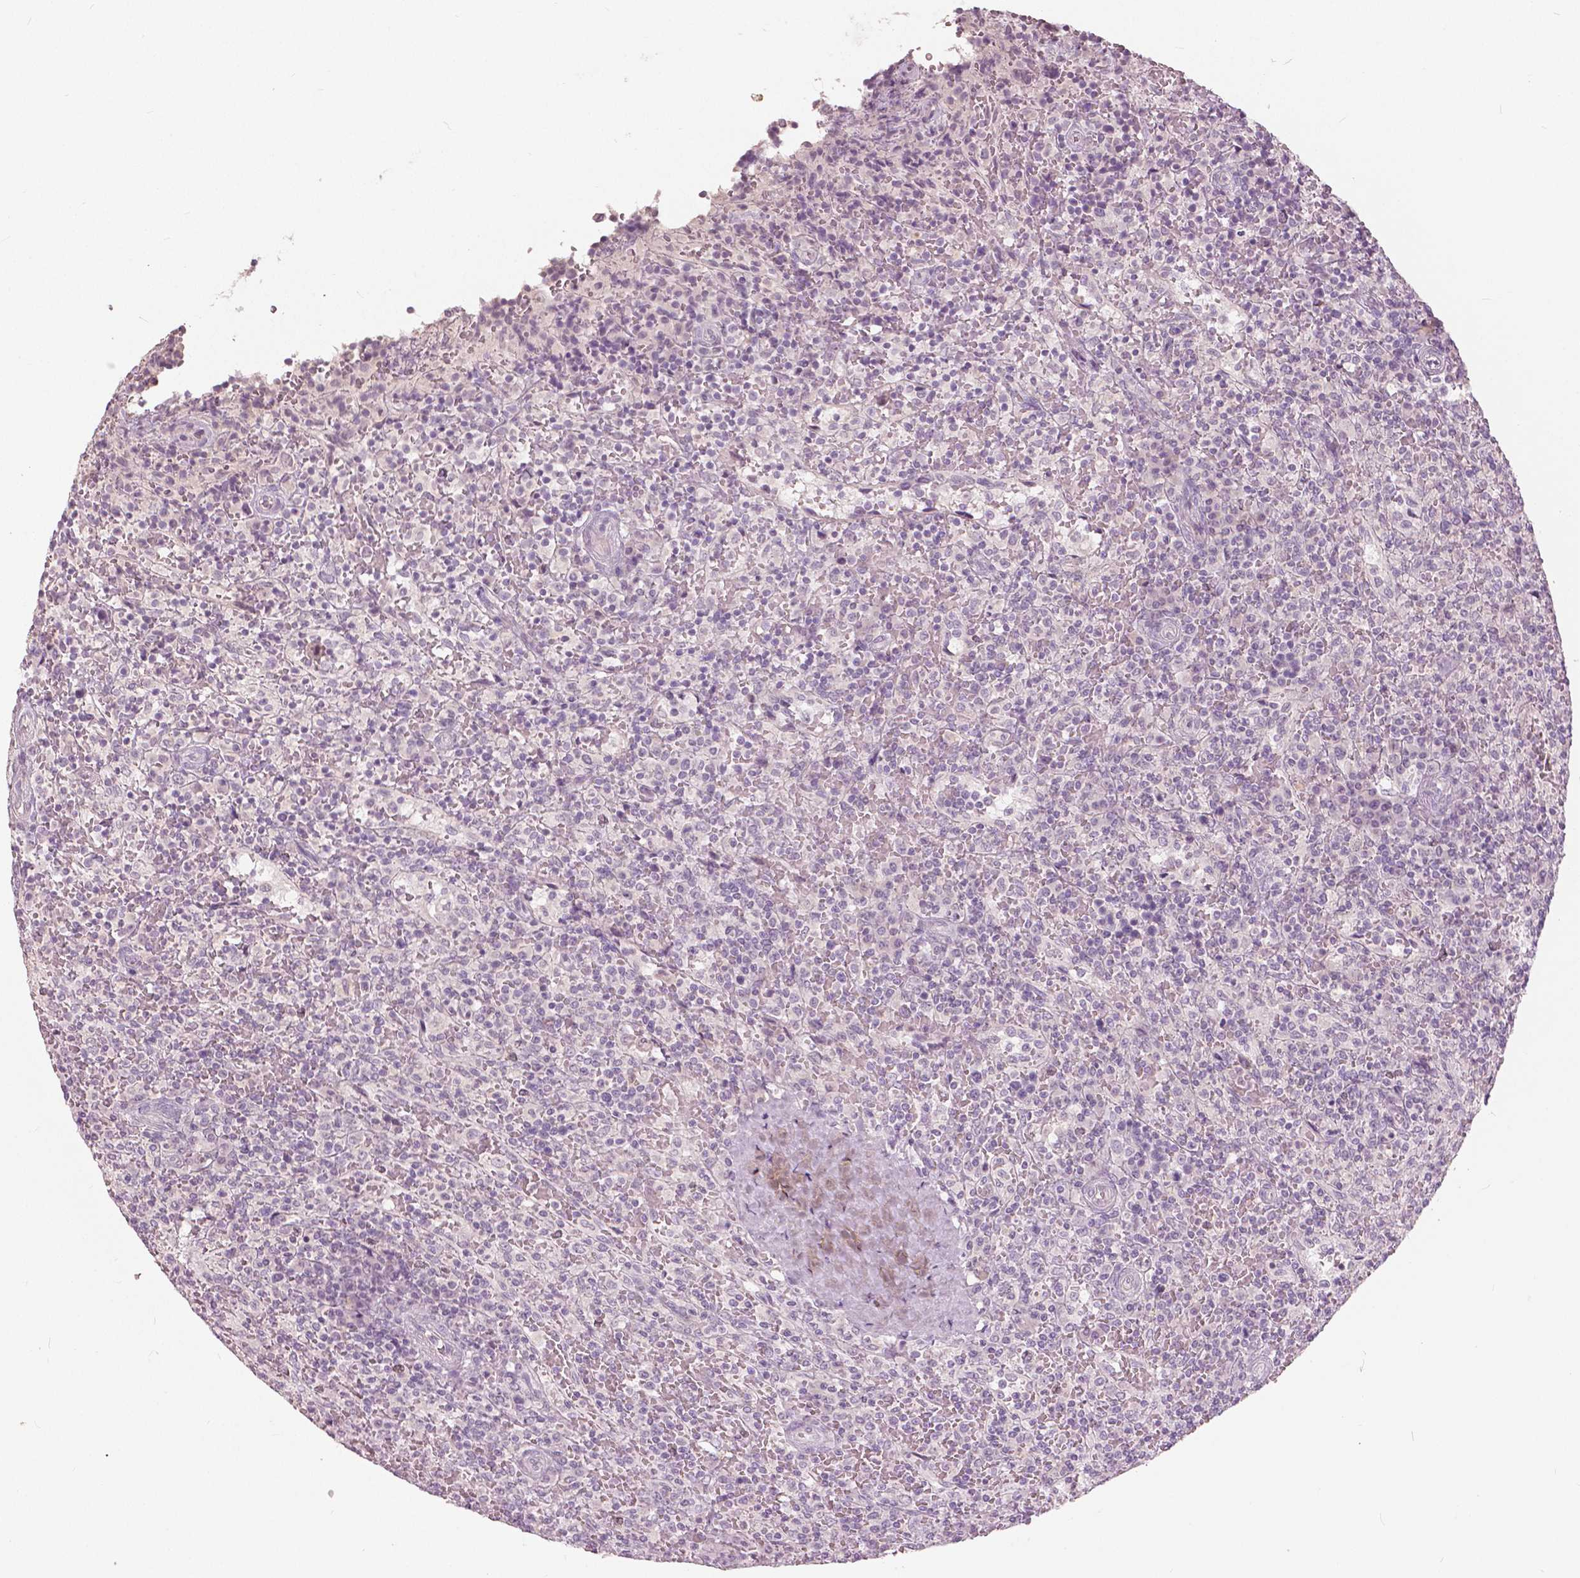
{"staining": {"intensity": "negative", "quantity": "none", "location": "none"}, "tissue": "lymphoma", "cell_type": "Tumor cells", "image_type": "cancer", "snomed": [{"axis": "morphology", "description": "Malignant lymphoma, non-Hodgkin's type, Low grade"}, {"axis": "topography", "description": "Spleen"}], "caption": "Tumor cells show no significant protein staining in malignant lymphoma, non-Hodgkin's type (low-grade).", "gene": "NANOG", "patient": {"sex": "male", "age": 62}}